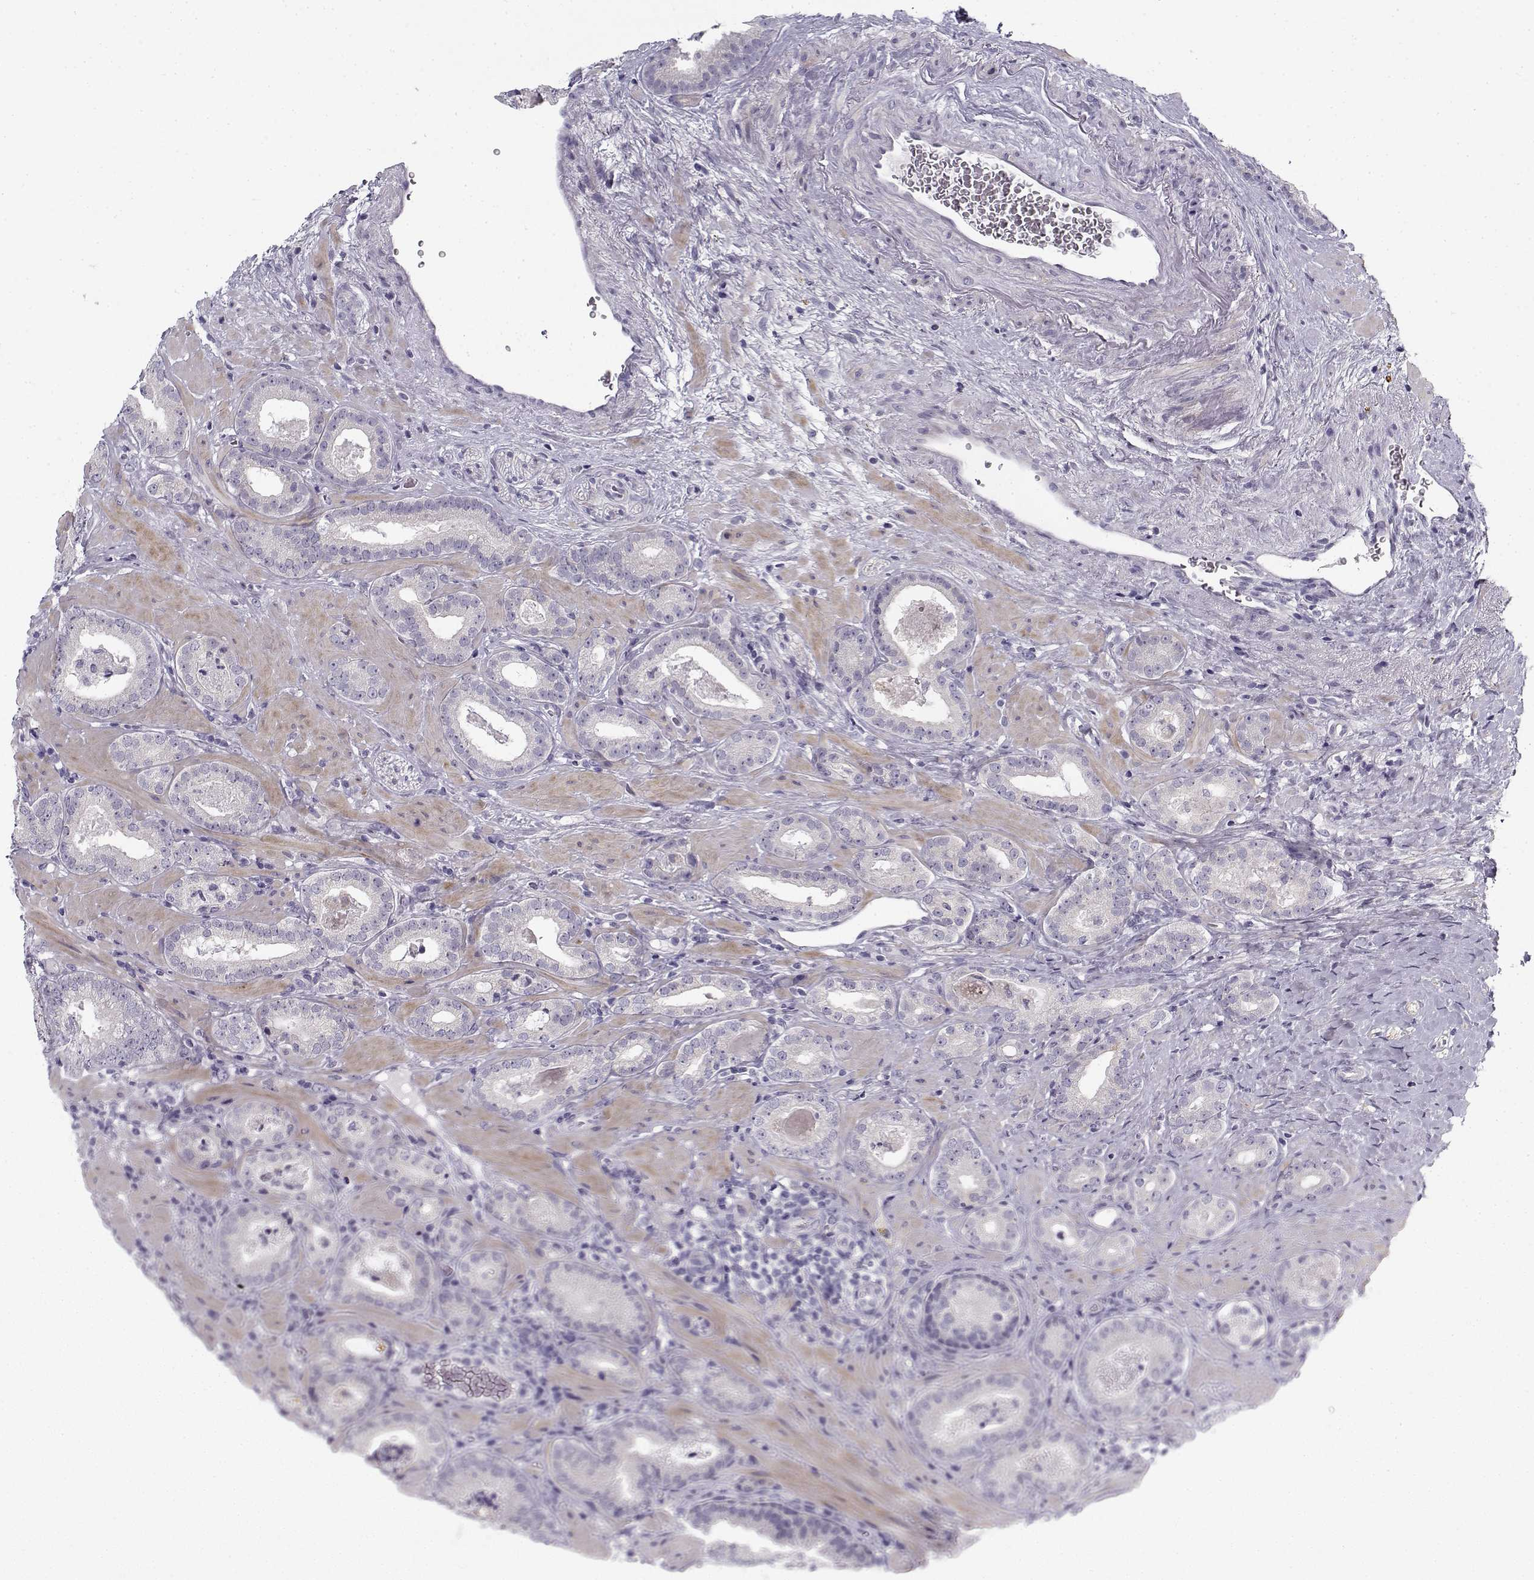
{"staining": {"intensity": "negative", "quantity": "none", "location": "none"}, "tissue": "prostate cancer", "cell_type": "Tumor cells", "image_type": "cancer", "snomed": [{"axis": "morphology", "description": "Adenocarcinoma, Low grade"}, {"axis": "topography", "description": "Prostate"}], "caption": "Tumor cells show no significant expression in prostate cancer.", "gene": "CREB3L3", "patient": {"sex": "male", "age": 60}}